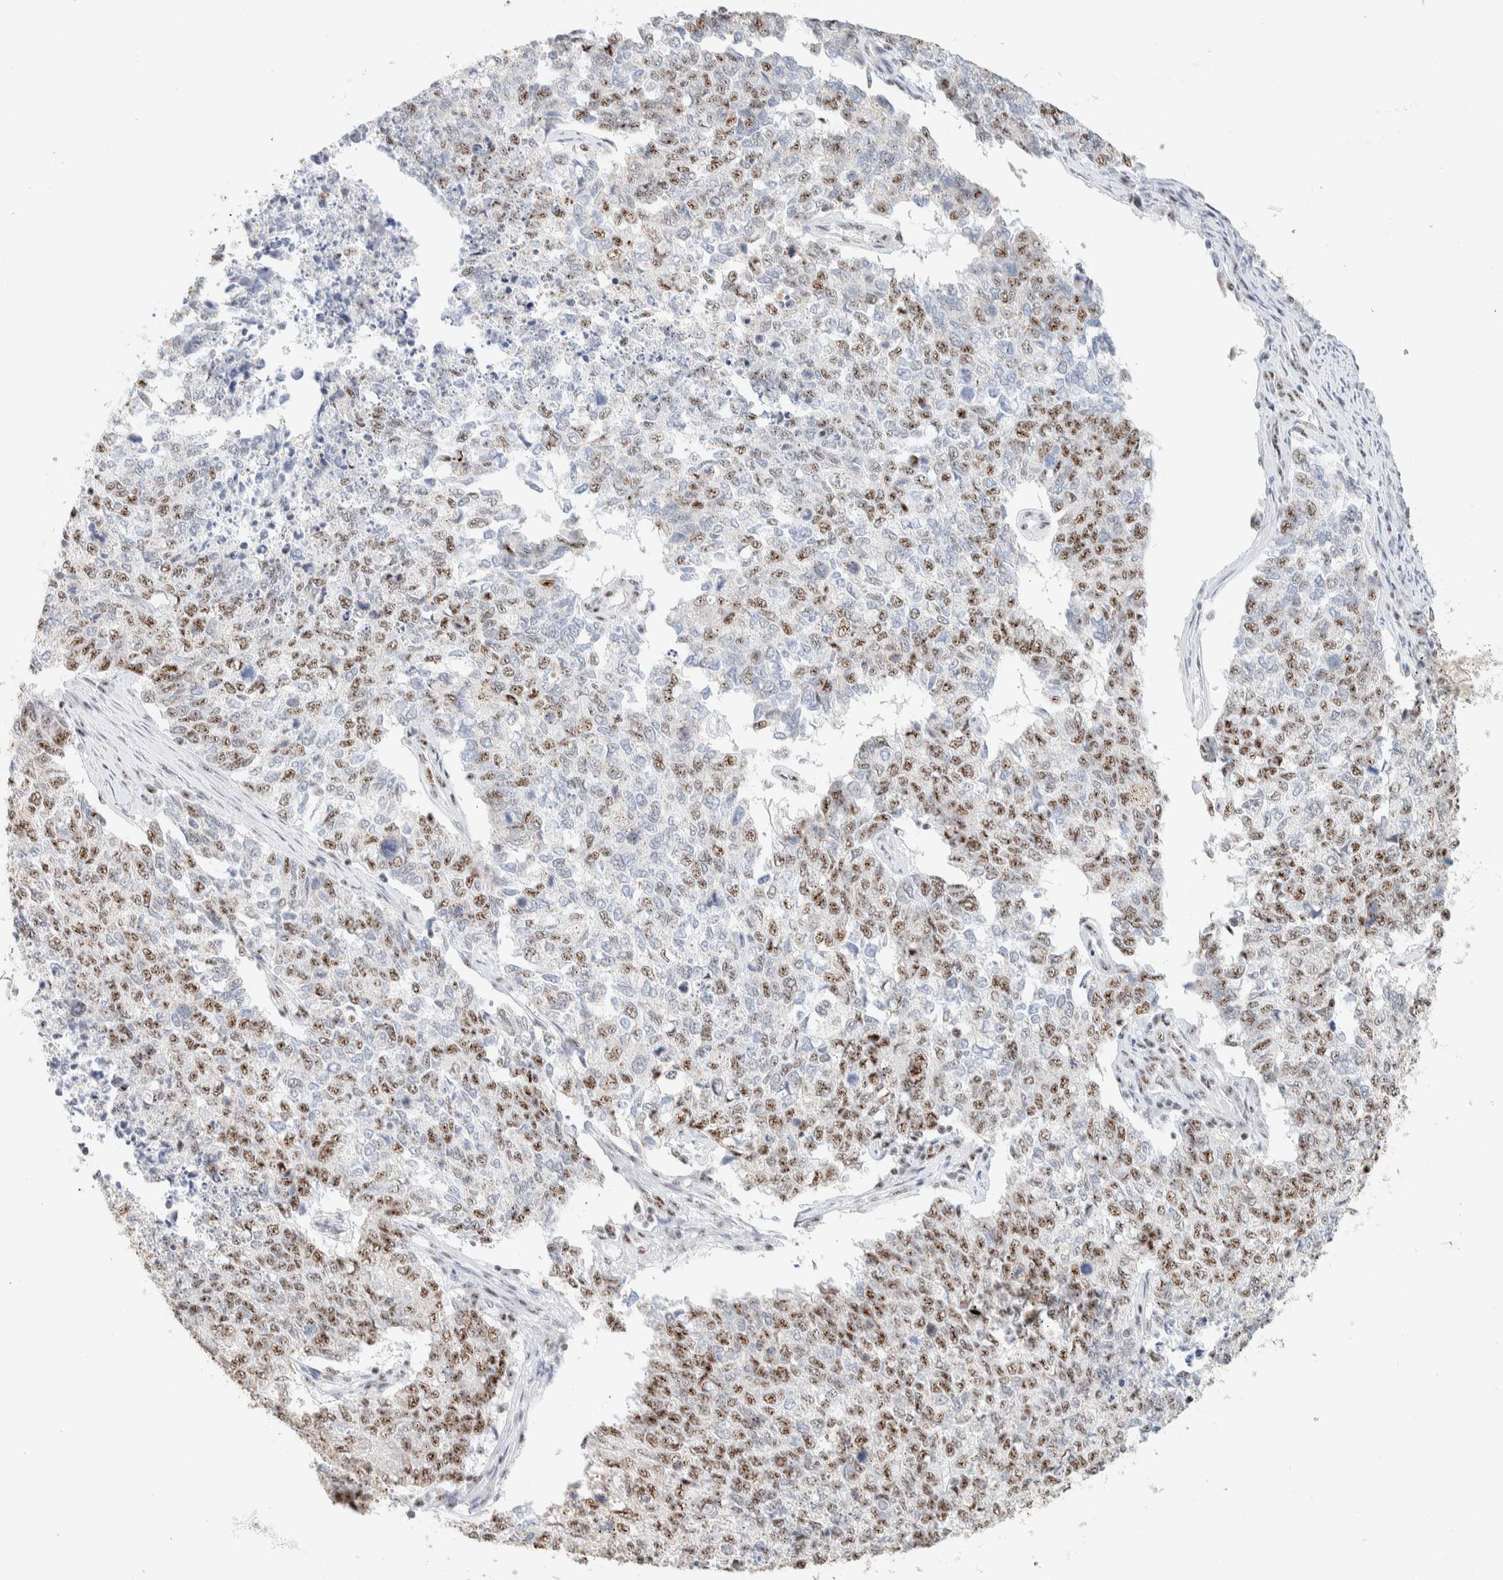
{"staining": {"intensity": "moderate", "quantity": "25%-75%", "location": "nuclear"}, "tissue": "cervical cancer", "cell_type": "Tumor cells", "image_type": "cancer", "snomed": [{"axis": "morphology", "description": "Squamous cell carcinoma, NOS"}, {"axis": "topography", "description": "Cervix"}], "caption": "Immunohistochemistry image of human cervical cancer (squamous cell carcinoma) stained for a protein (brown), which displays medium levels of moderate nuclear staining in about 25%-75% of tumor cells.", "gene": "SON", "patient": {"sex": "female", "age": 63}}